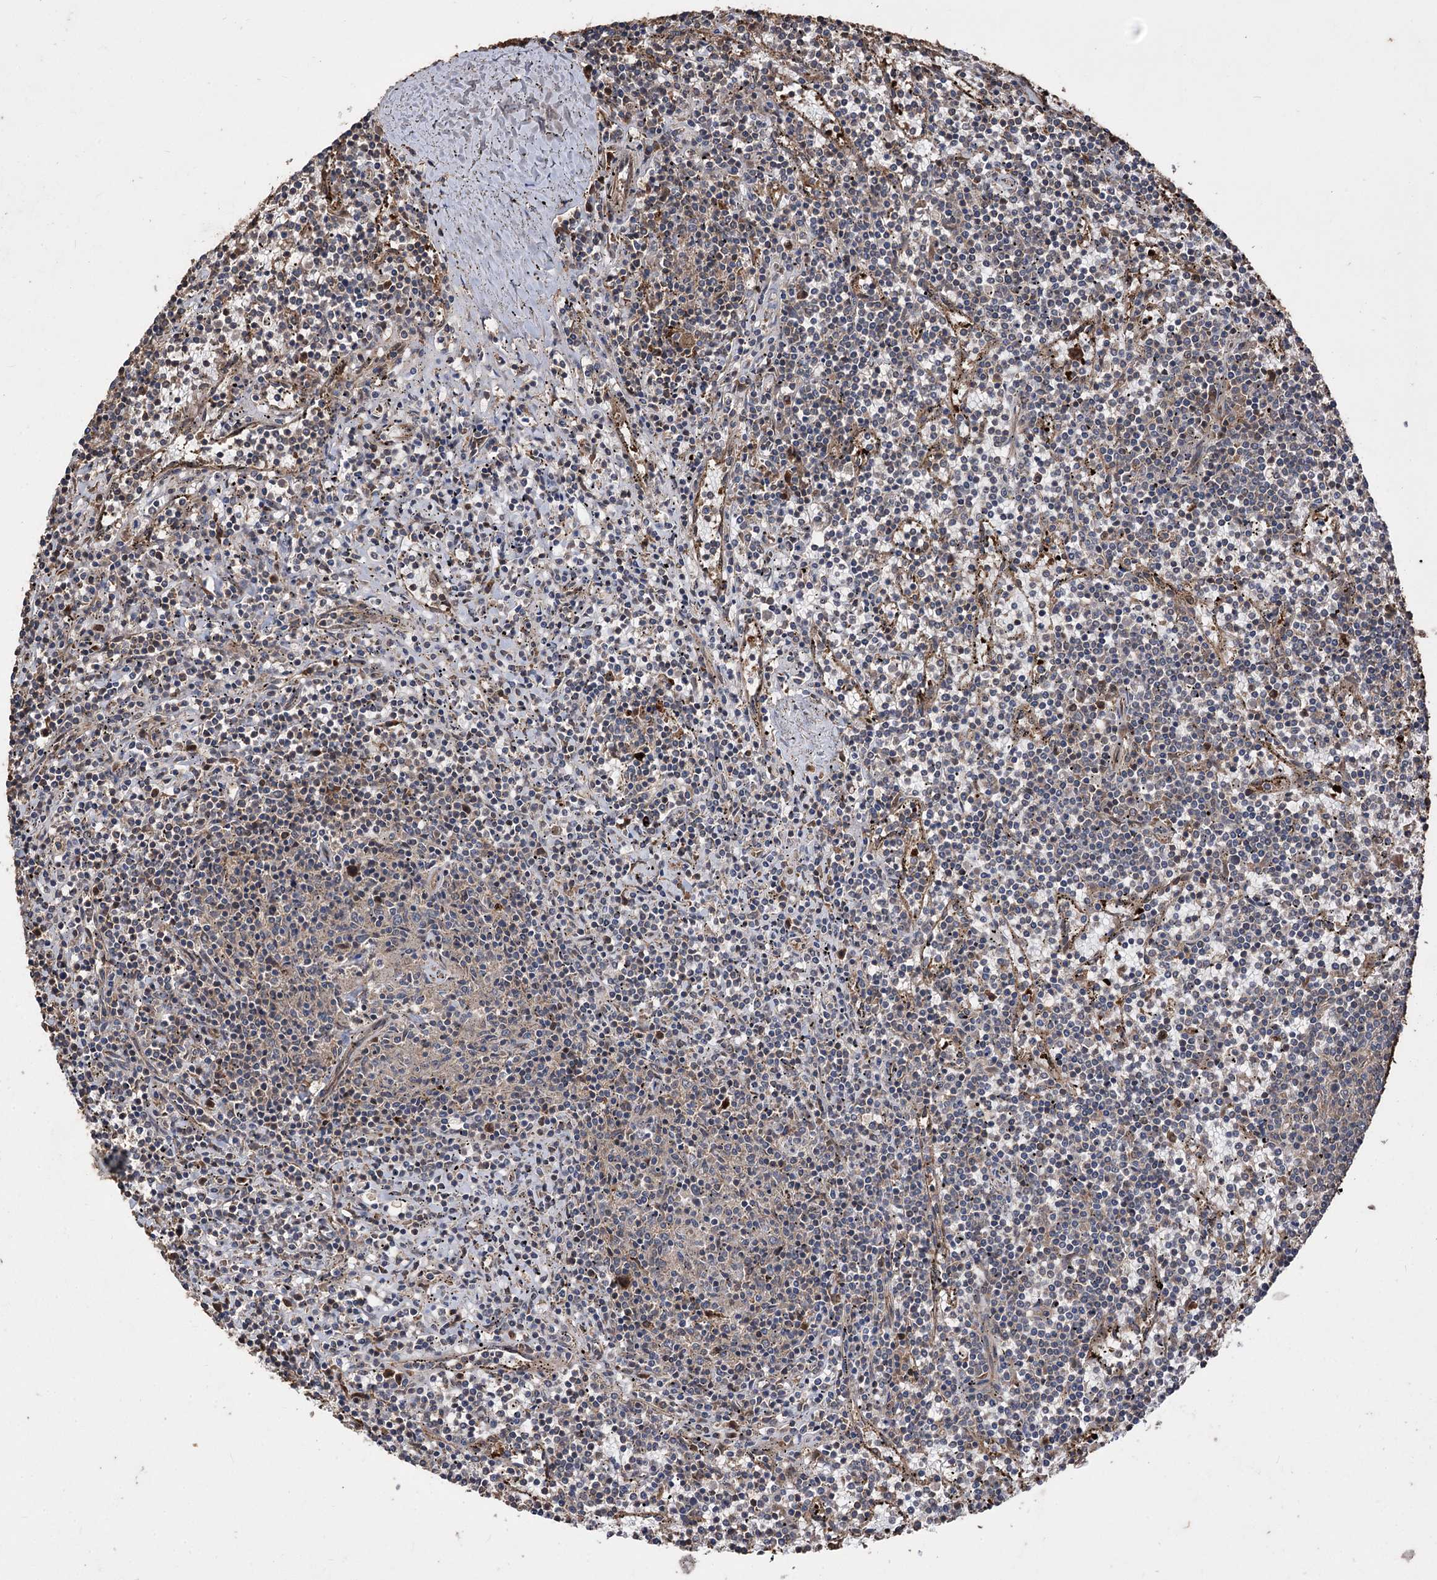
{"staining": {"intensity": "negative", "quantity": "none", "location": "none"}, "tissue": "lymphoma", "cell_type": "Tumor cells", "image_type": "cancer", "snomed": [{"axis": "morphology", "description": "Malignant lymphoma, non-Hodgkin's type, Low grade"}, {"axis": "topography", "description": "Spleen"}], "caption": "Lymphoma was stained to show a protein in brown. There is no significant positivity in tumor cells.", "gene": "RASSF3", "patient": {"sex": "female", "age": 50}}